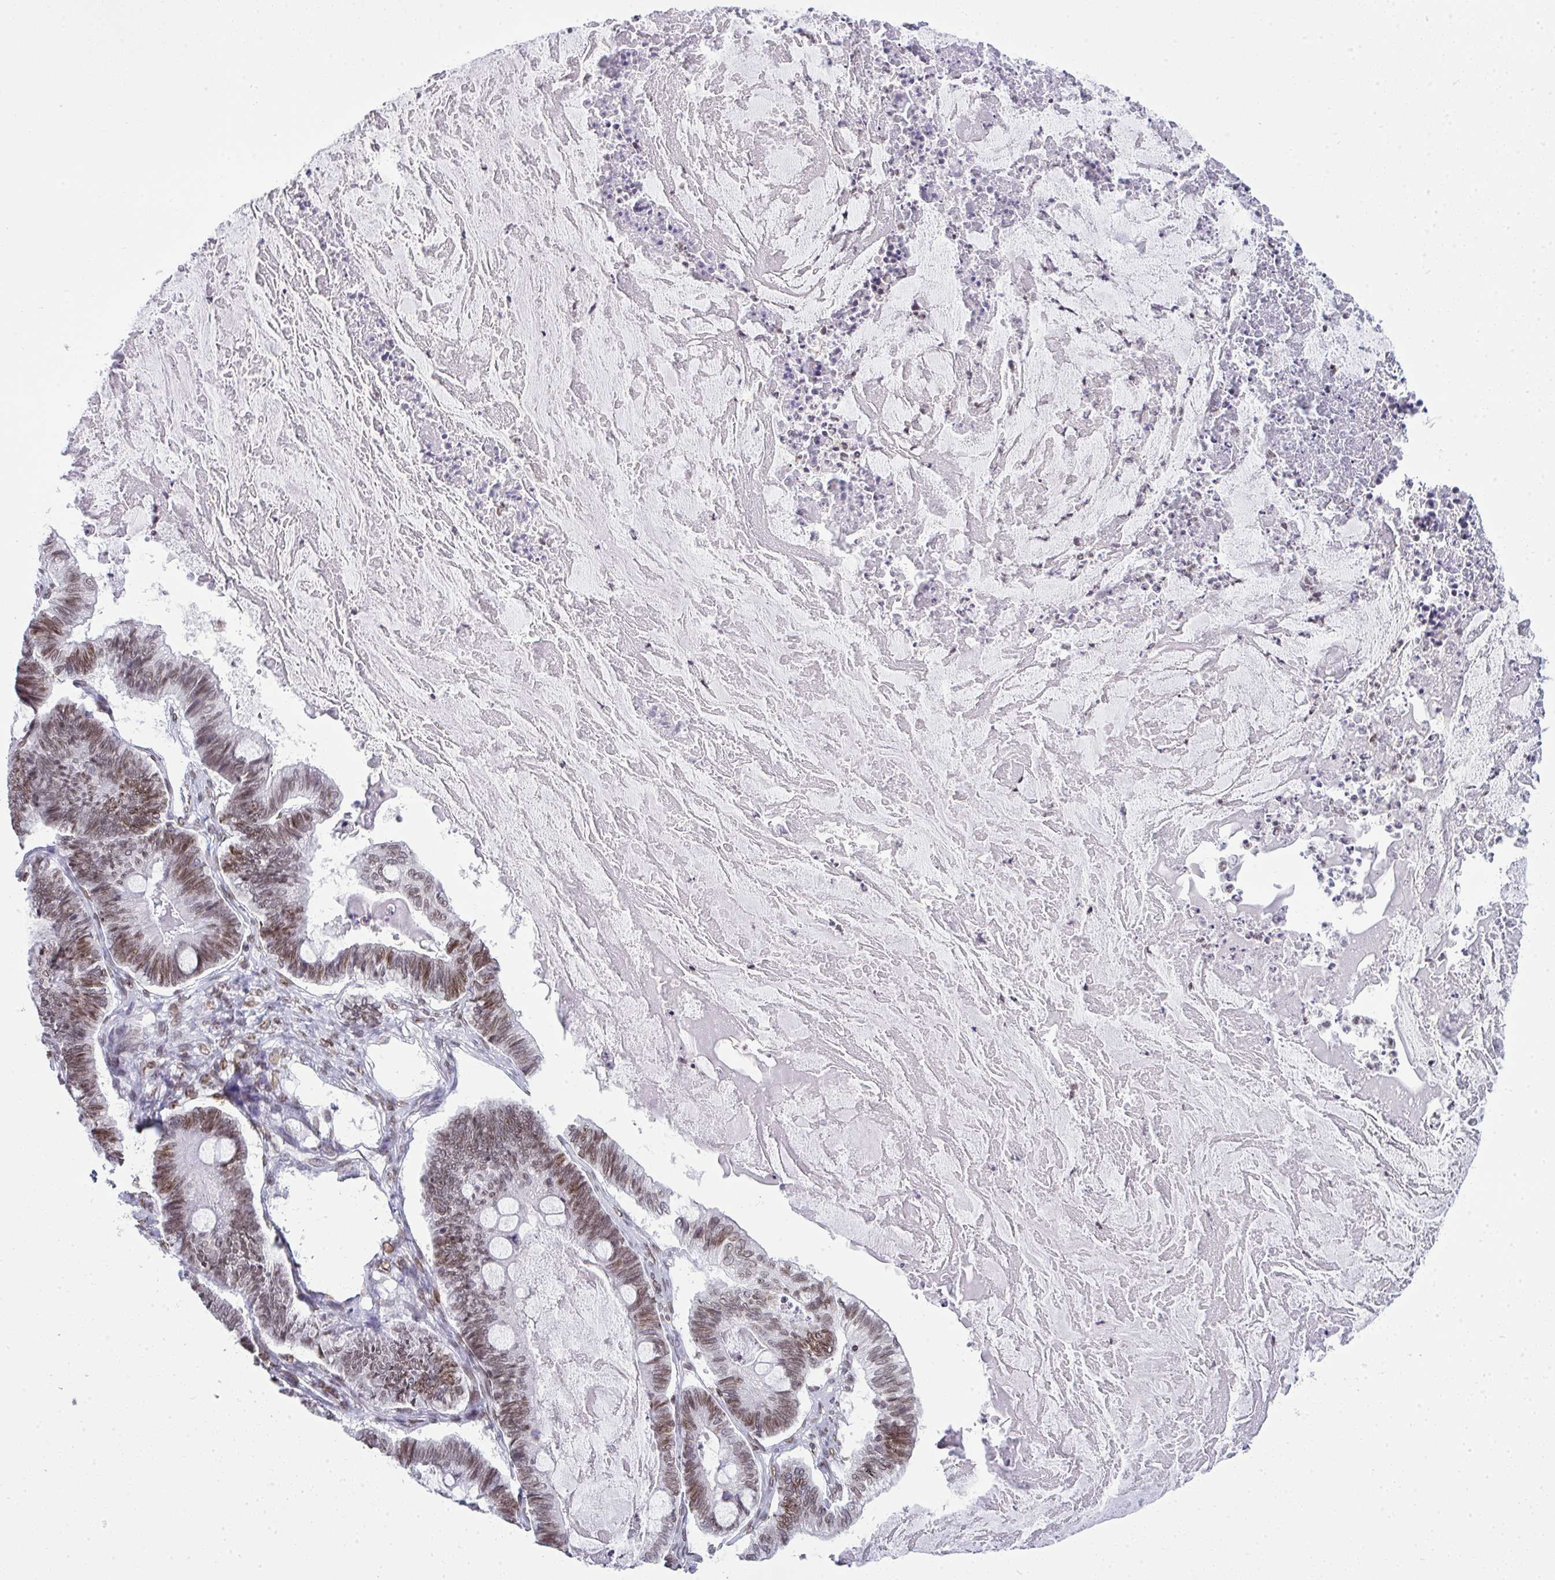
{"staining": {"intensity": "moderate", "quantity": "<25%", "location": "nuclear"}, "tissue": "ovarian cancer", "cell_type": "Tumor cells", "image_type": "cancer", "snomed": [{"axis": "morphology", "description": "Cystadenocarcinoma, mucinous, NOS"}, {"axis": "topography", "description": "Ovary"}], "caption": "Protein expression analysis of human mucinous cystadenocarcinoma (ovarian) reveals moderate nuclear staining in approximately <25% of tumor cells. The staining was performed using DAB (3,3'-diaminobenzidine) to visualize the protein expression in brown, while the nuclei were stained in blue with hematoxylin (Magnification: 20x).", "gene": "LMNB2", "patient": {"sex": "female", "age": 61}}